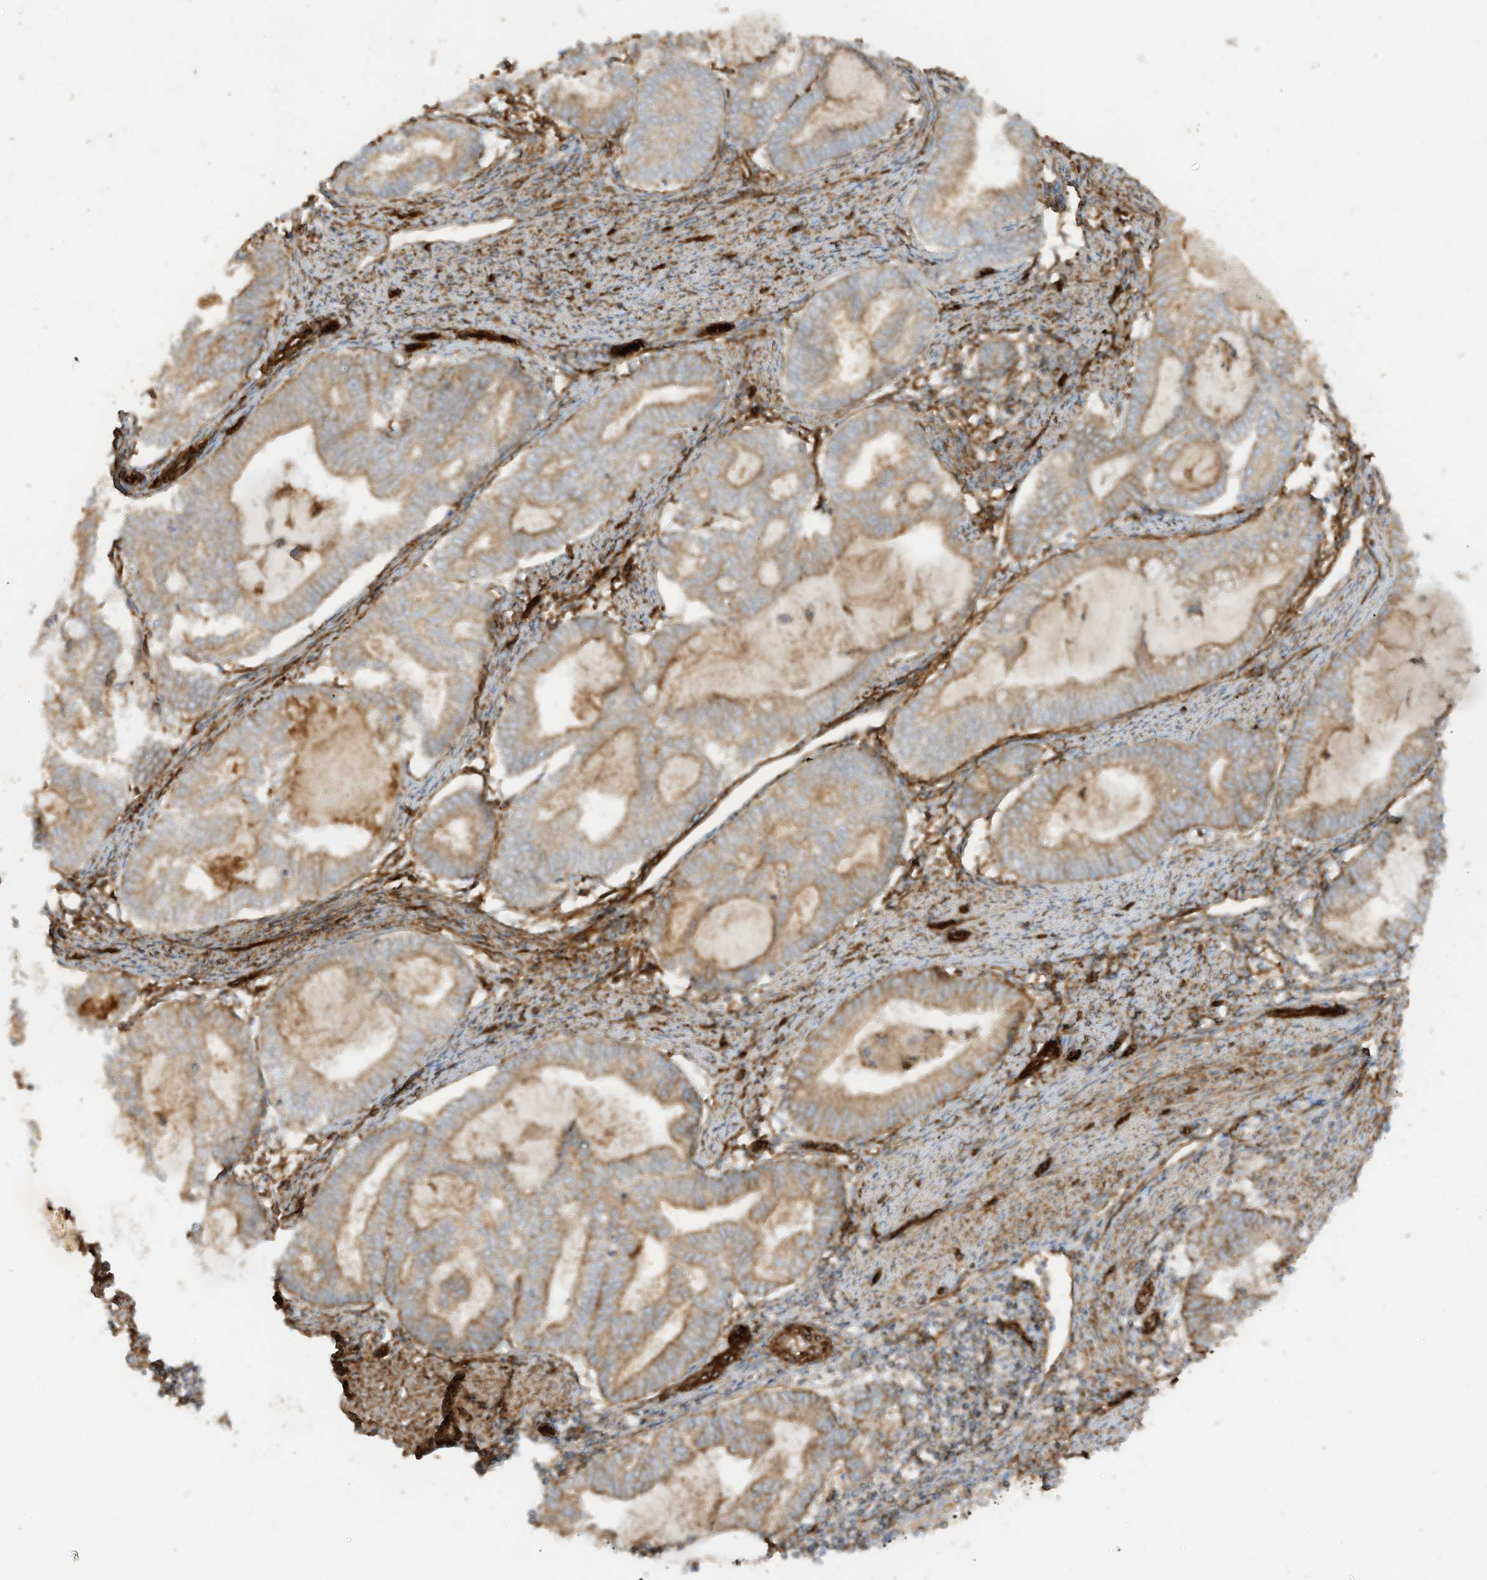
{"staining": {"intensity": "weak", "quantity": ">75%", "location": "cytoplasmic/membranous"}, "tissue": "endometrial cancer", "cell_type": "Tumor cells", "image_type": "cancer", "snomed": [{"axis": "morphology", "description": "Adenocarcinoma, NOS"}, {"axis": "topography", "description": "Endometrium"}], "caption": "An immunohistochemistry photomicrograph of tumor tissue is shown. Protein staining in brown shows weak cytoplasmic/membranous positivity in endometrial adenocarcinoma within tumor cells. (Stains: DAB (3,3'-diaminobenzidine) in brown, nuclei in blue, Microscopy: brightfield microscopy at high magnification).", "gene": "ABCB7", "patient": {"sex": "female", "age": 79}}